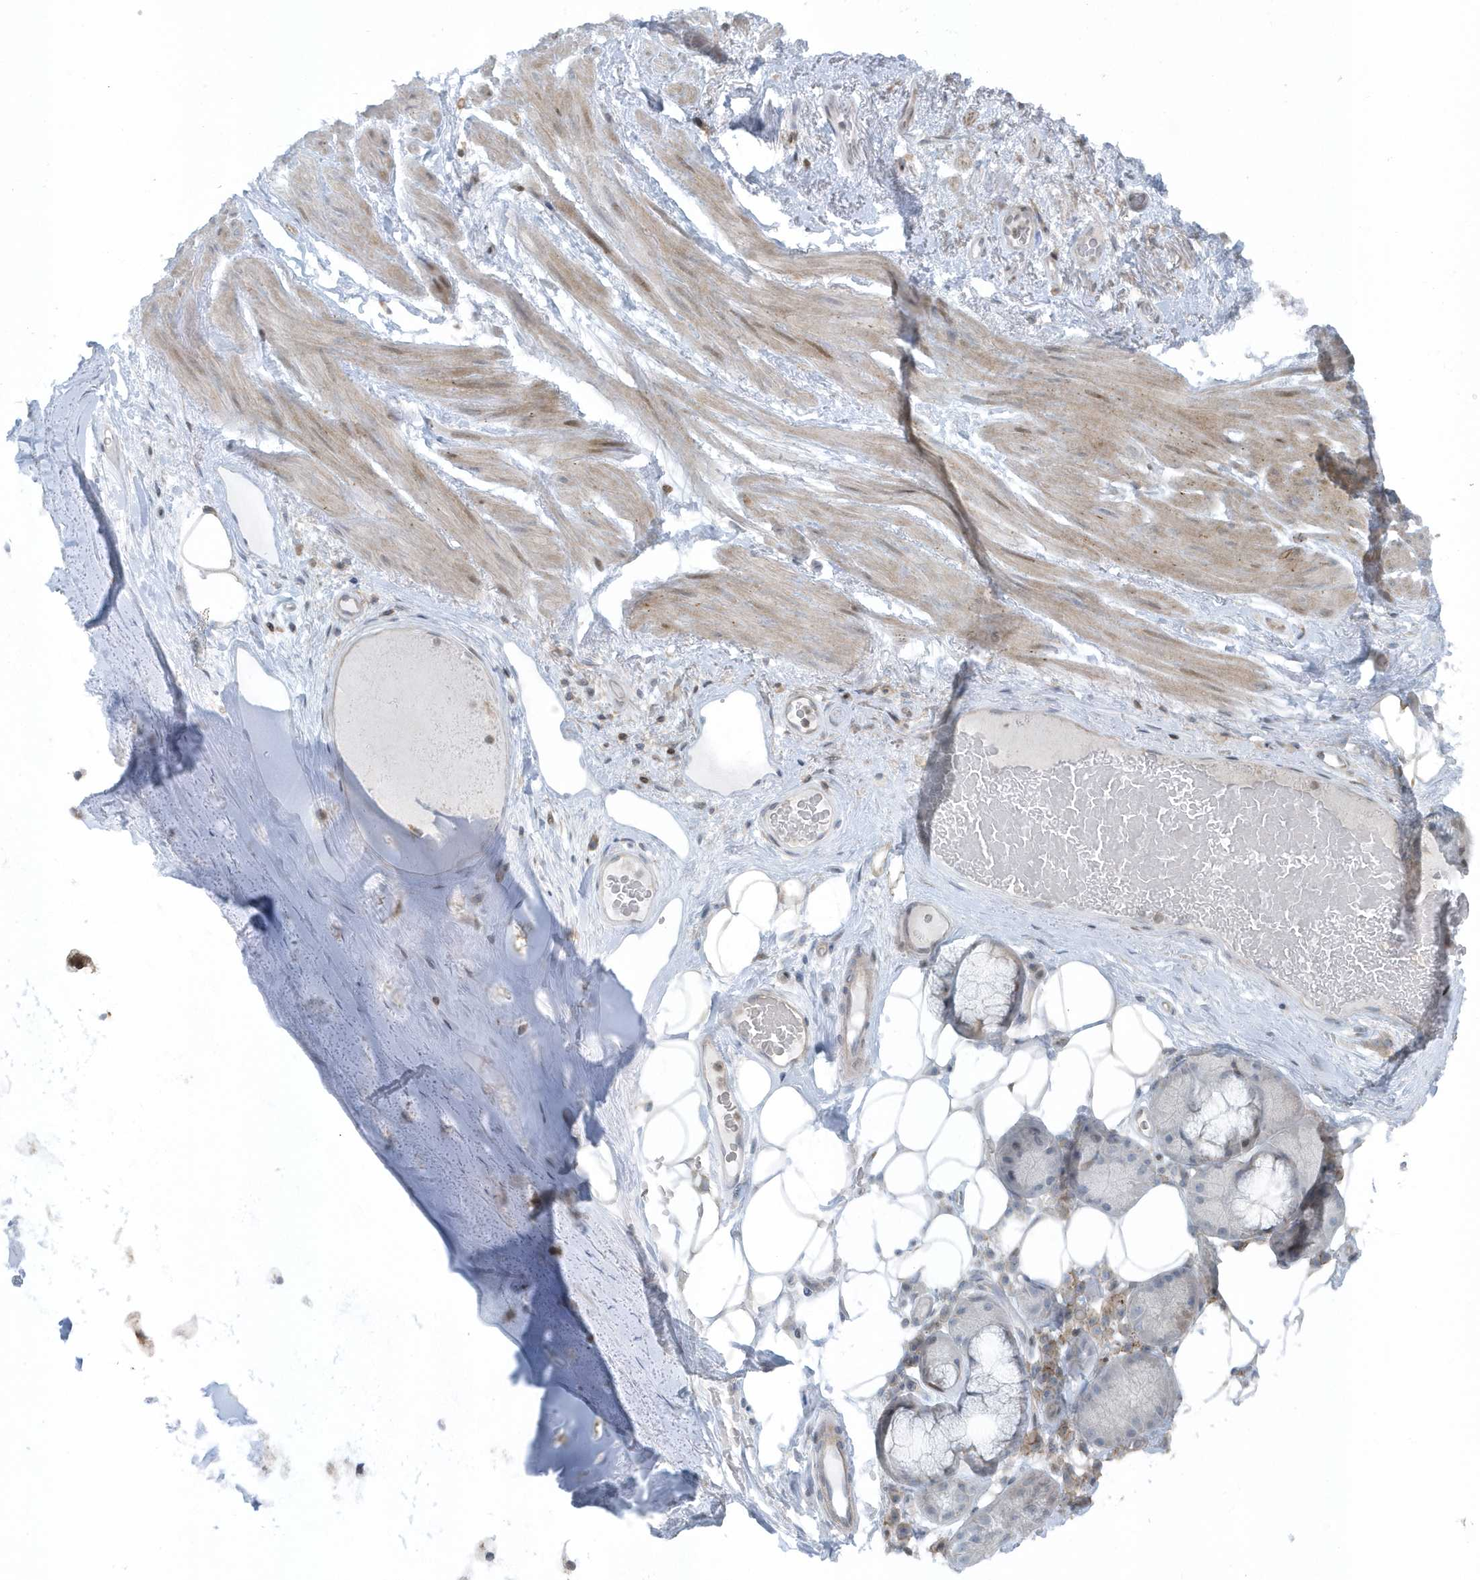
{"staining": {"intensity": "negative", "quantity": "none", "location": "none"}, "tissue": "adipose tissue", "cell_type": "Adipocytes", "image_type": "normal", "snomed": [{"axis": "morphology", "description": "Normal tissue, NOS"}, {"axis": "morphology", "description": "Squamous cell carcinoma, NOS"}, {"axis": "topography", "description": "Lymph node"}, {"axis": "topography", "description": "Bronchus"}, {"axis": "topography", "description": "Lung"}], "caption": "DAB (3,3'-diaminobenzidine) immunohistochemical staining of benign human adipose tissue shows no significant staining in adipocytes.", "gene": "CACNB2", "patient": {"sex": "male", "age": 66}}